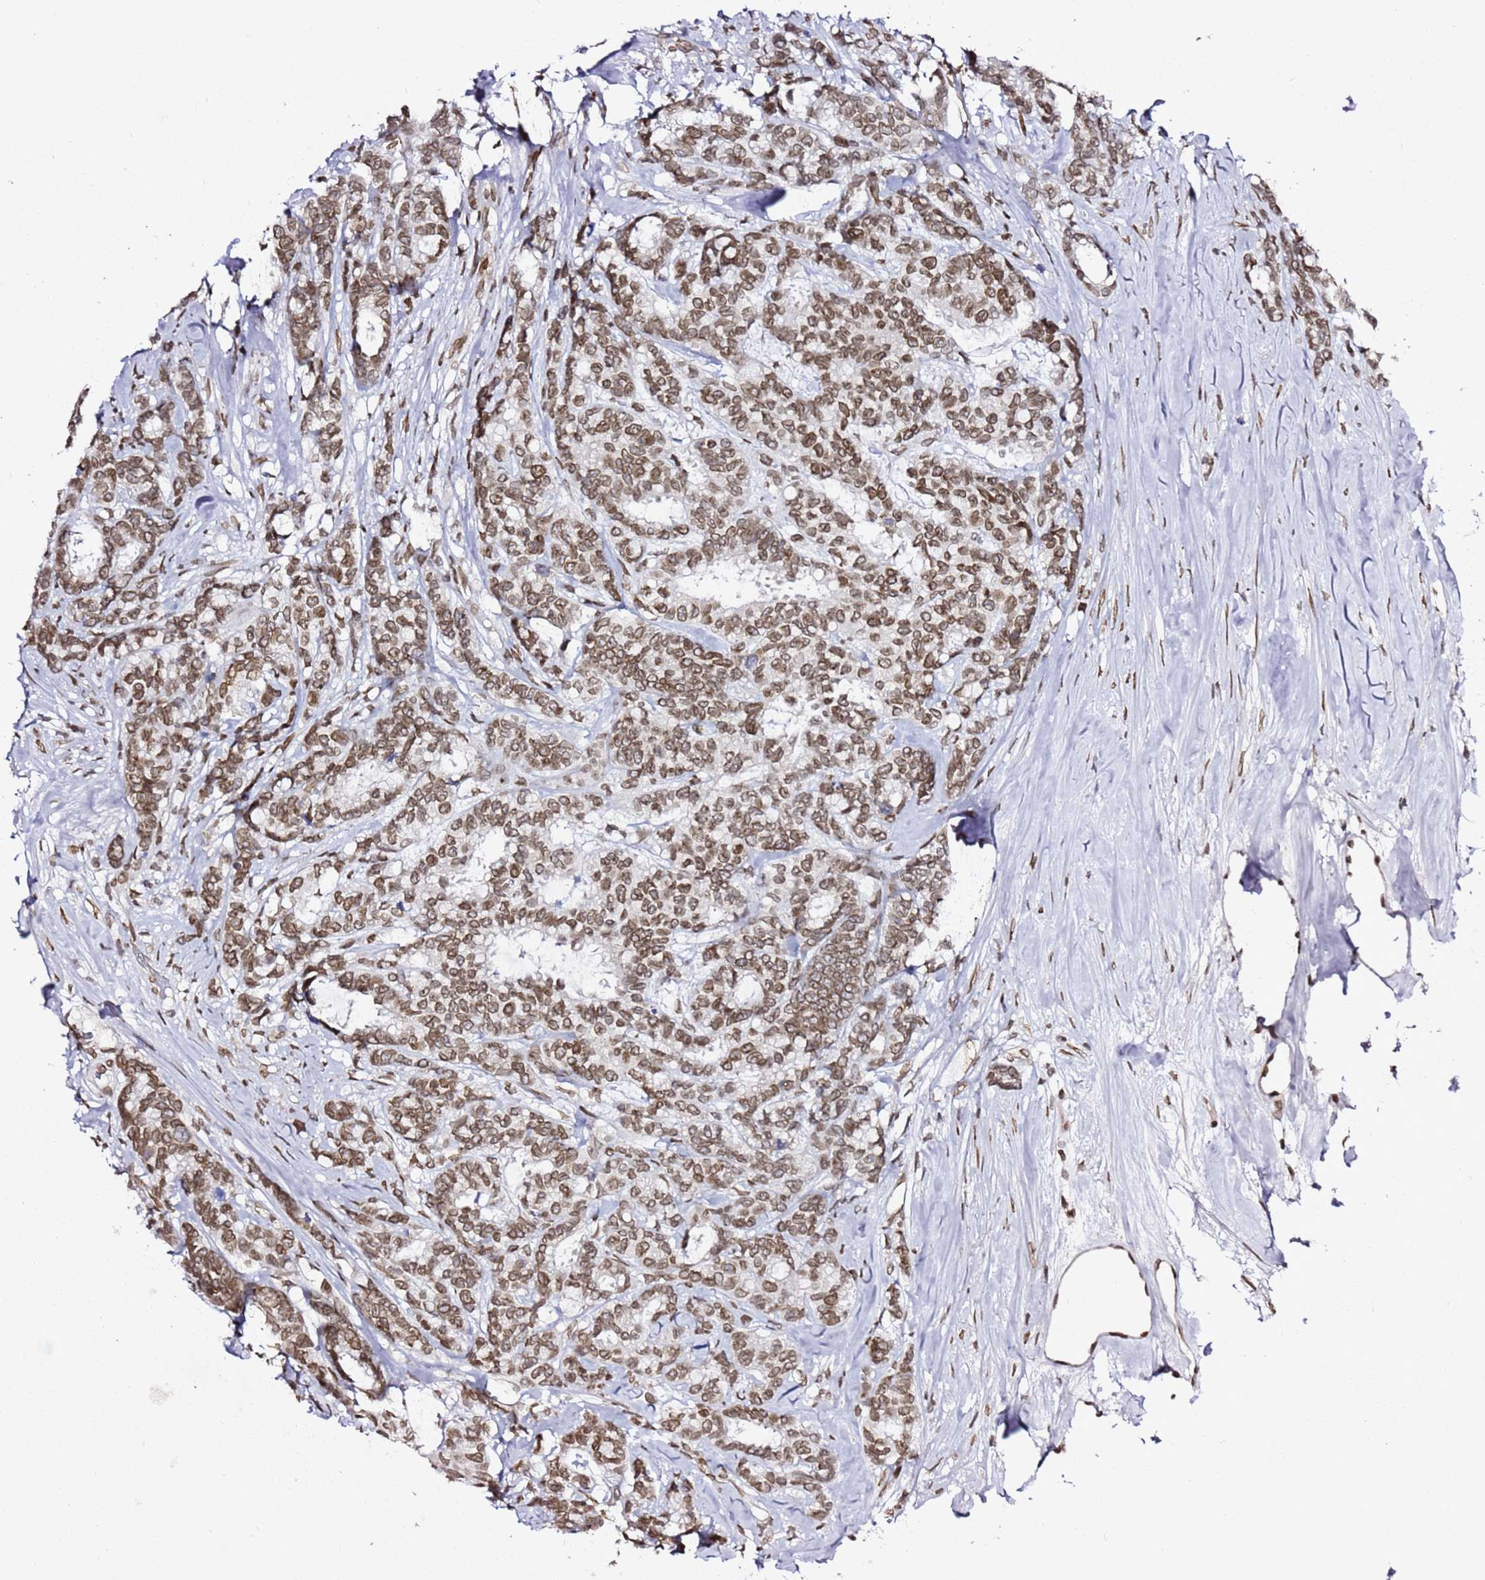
{"staining": {"intensity": "moderate", "quantity": ">75%", "location": "nuclear"}, "tissue": "breast cancer", "cell_type": "Tumor cells", "image_type": "cancer", "snomed": [{"axis": "morphology", "description": "Duct carcinoma"}, {"axis": "topography", "description": "Breast"}], "caption": "Human breast cancer stained with a brown dye reveals moderate nuclear positive positivity in about >75% of tumor cells.", "gene": "POU6F1", "patient": {"sex": "female", "age": 87}}